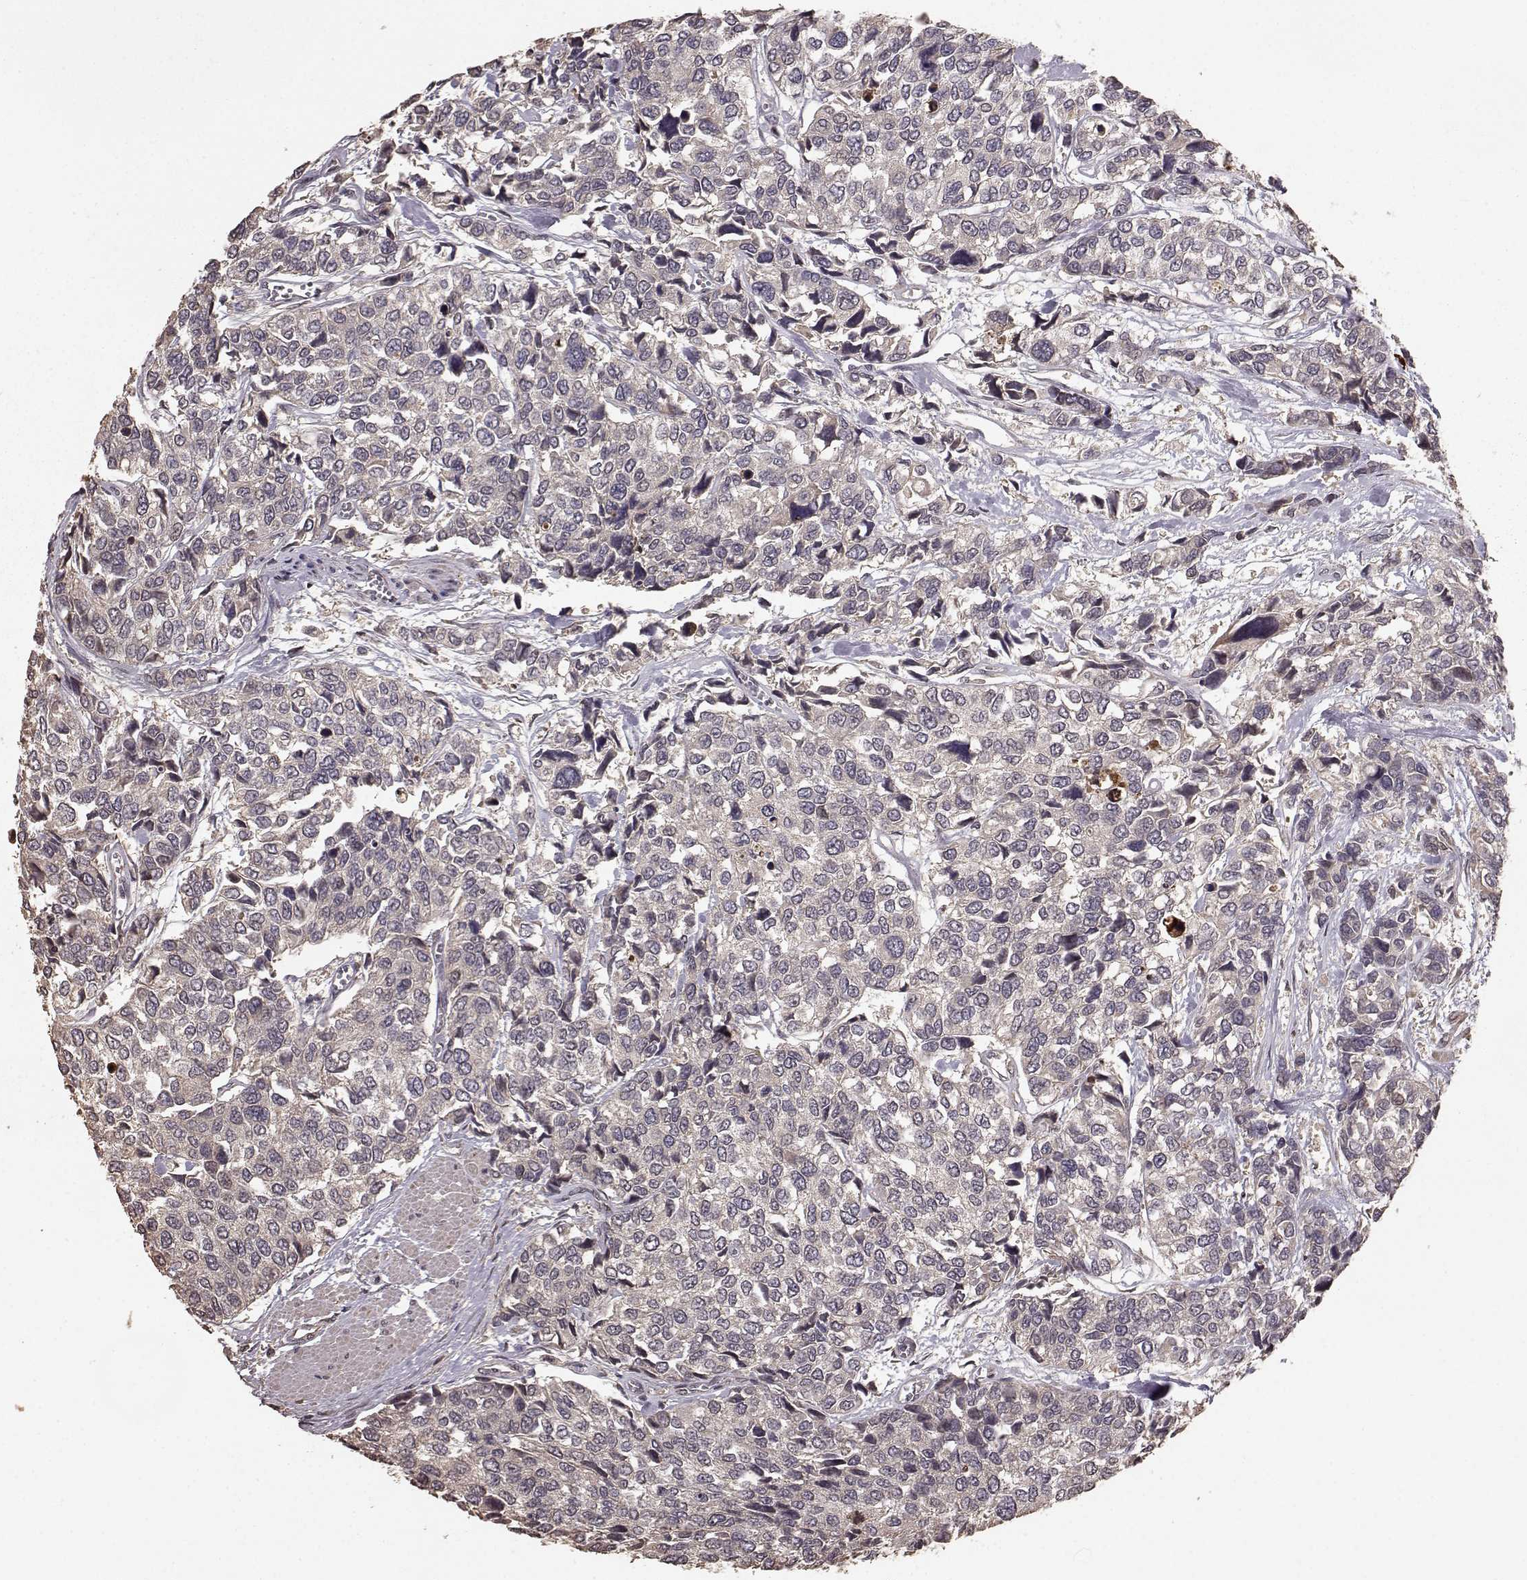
{"staining": {"intensity": "weak", "quantity": ">75%", "location": "cytoplasmic/membranous"}, "tissue": "urothelial cancer", "cell_type": "Tumor cells", "image_type": "cancer", "snomed": [{"axis": "morphology", "description": "Urothelial carcinoma, High grade"}, {"axis": "topography", "description": "Urinary bladder"}], "caption": "Approximately >75% of tumor cells in human urothelial cancer display weak cytoplasmic/membranous protein staining as visualized by brown immunohistochemical staining.", "gene": "USP15", "patient": {"sex": "male", "age": 77}}